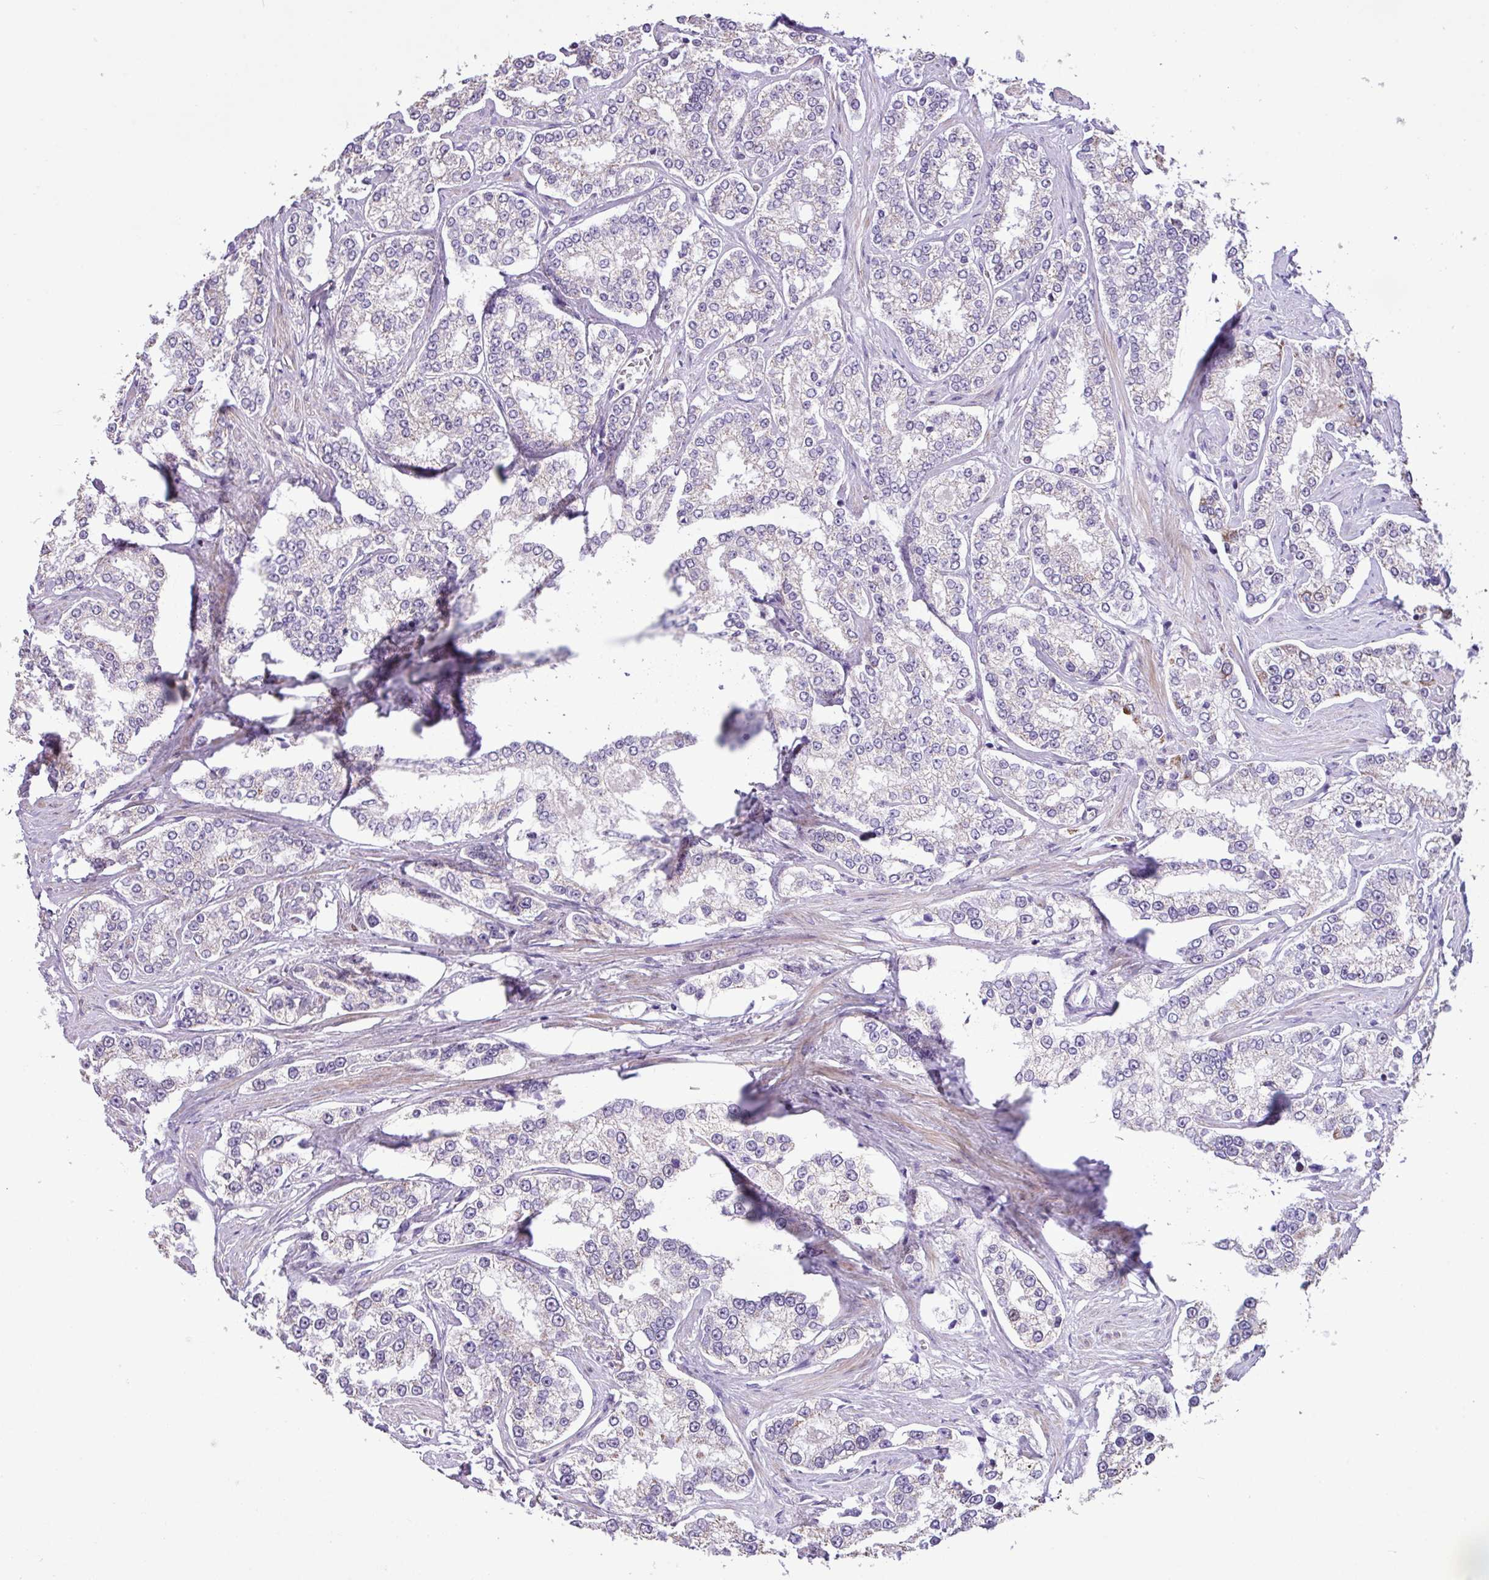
{"staining": {"intensity": "negative", "quantity": "none", "location": "none"}, "tissue": "prostate cancer", "cell_type": "Tumor cells", "image_type": "cancer", "snomed": [{"axis": "morphology", "description": "Normal tissue, NOS"}, {"axis": "morphology", "description": "Adenocarcinoma, High grade"}, {"axis": "topography", "description": "Prostate"}], "caption": "Immunohistochemical staining of prostate cancer exhibits no significant positivity in tumor cells. The staining is performed using DAB (3,3'-diaminobenzidine) brown chromogen with nuclei counter-stained in using hematoxylin.", "gene": "YLPM1", "patient": {"sex": "male", "age": 83}}